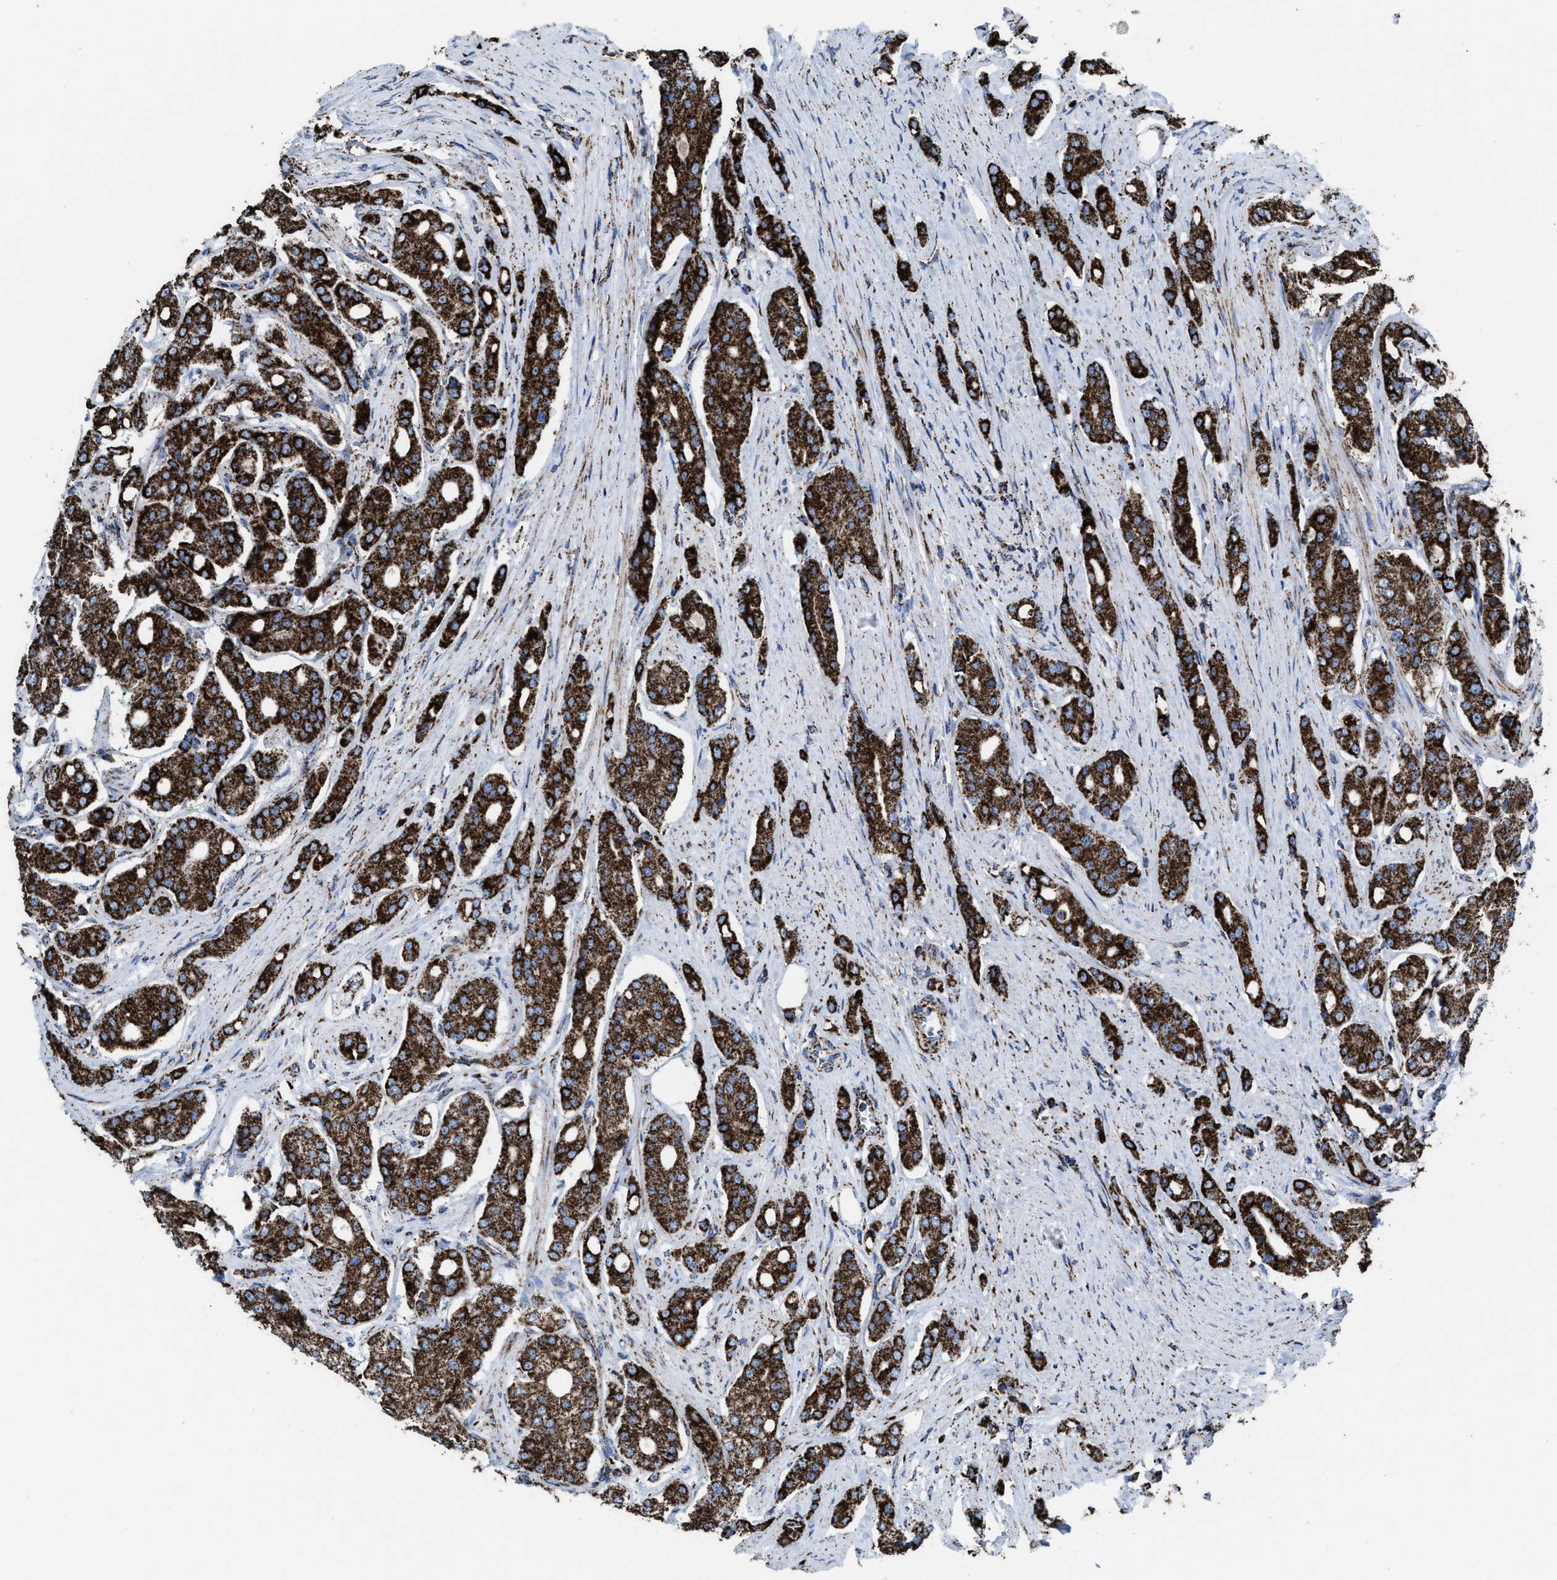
{"staining": {"intensity": "strong", "quantity": ">75%", "location": "cytoplasmic/membranous"}, "tissue": "prostate cancer", "cell_type": "Tumor cells", "image_type": "cancer", "snomed": [{"axis": "morphology", "description": "Adenocarcinoma, High grade"}, {"axis": "topography", "description": "Prostate"}], "caption": "Human prostate high-grade adenocarcinoma stained with a brown dye reveals strong cytoplasmic/membranous positive positivity in about >75% of tumor cells.", "gene": "ECHS1", "patient": {"sex": "male", "age": 71}}